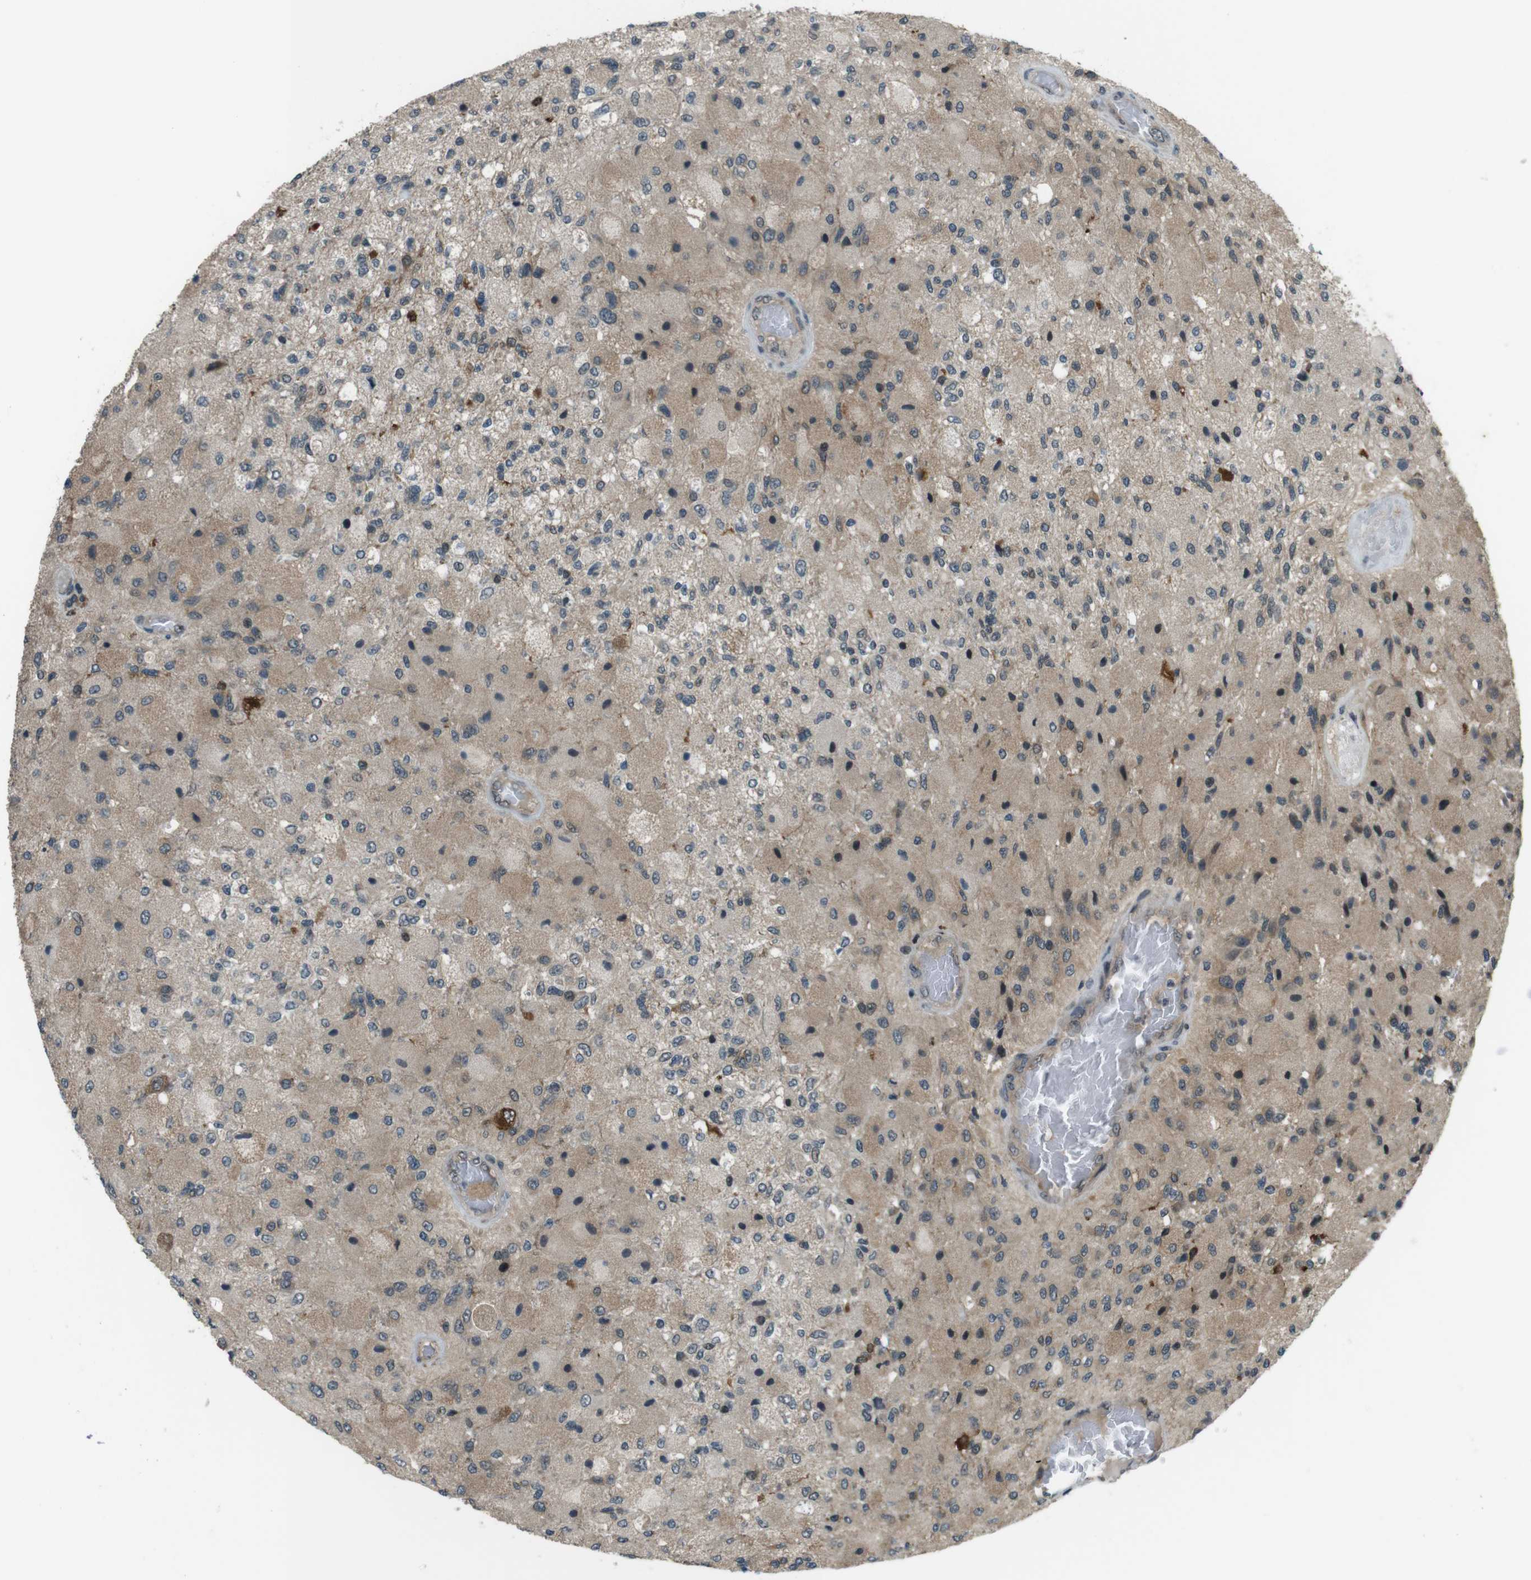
{"staining": {"intensity": "moderate", "quantity": "<25%", "location": "cytoplasmic/membranous"}, "tissue": "glioma", "cell_type": "Tumor cells", "image_type": "cancer", "snomed": [{"axis": "morphology", "description": "Normal tissue, NOS"}, {"axis": "morphology", "description": "Glioma, malignant, High grade"}, {"axis": "topography", "description": "Cerebral cortex"}], "caption": "Immunohistochemical staining of glioma shows moderate cytoplasmic/membranous protein staining in about <25% of tumor cells.", "gene": "TIAM2", "patient": {"sex": "male", "age": 77}}